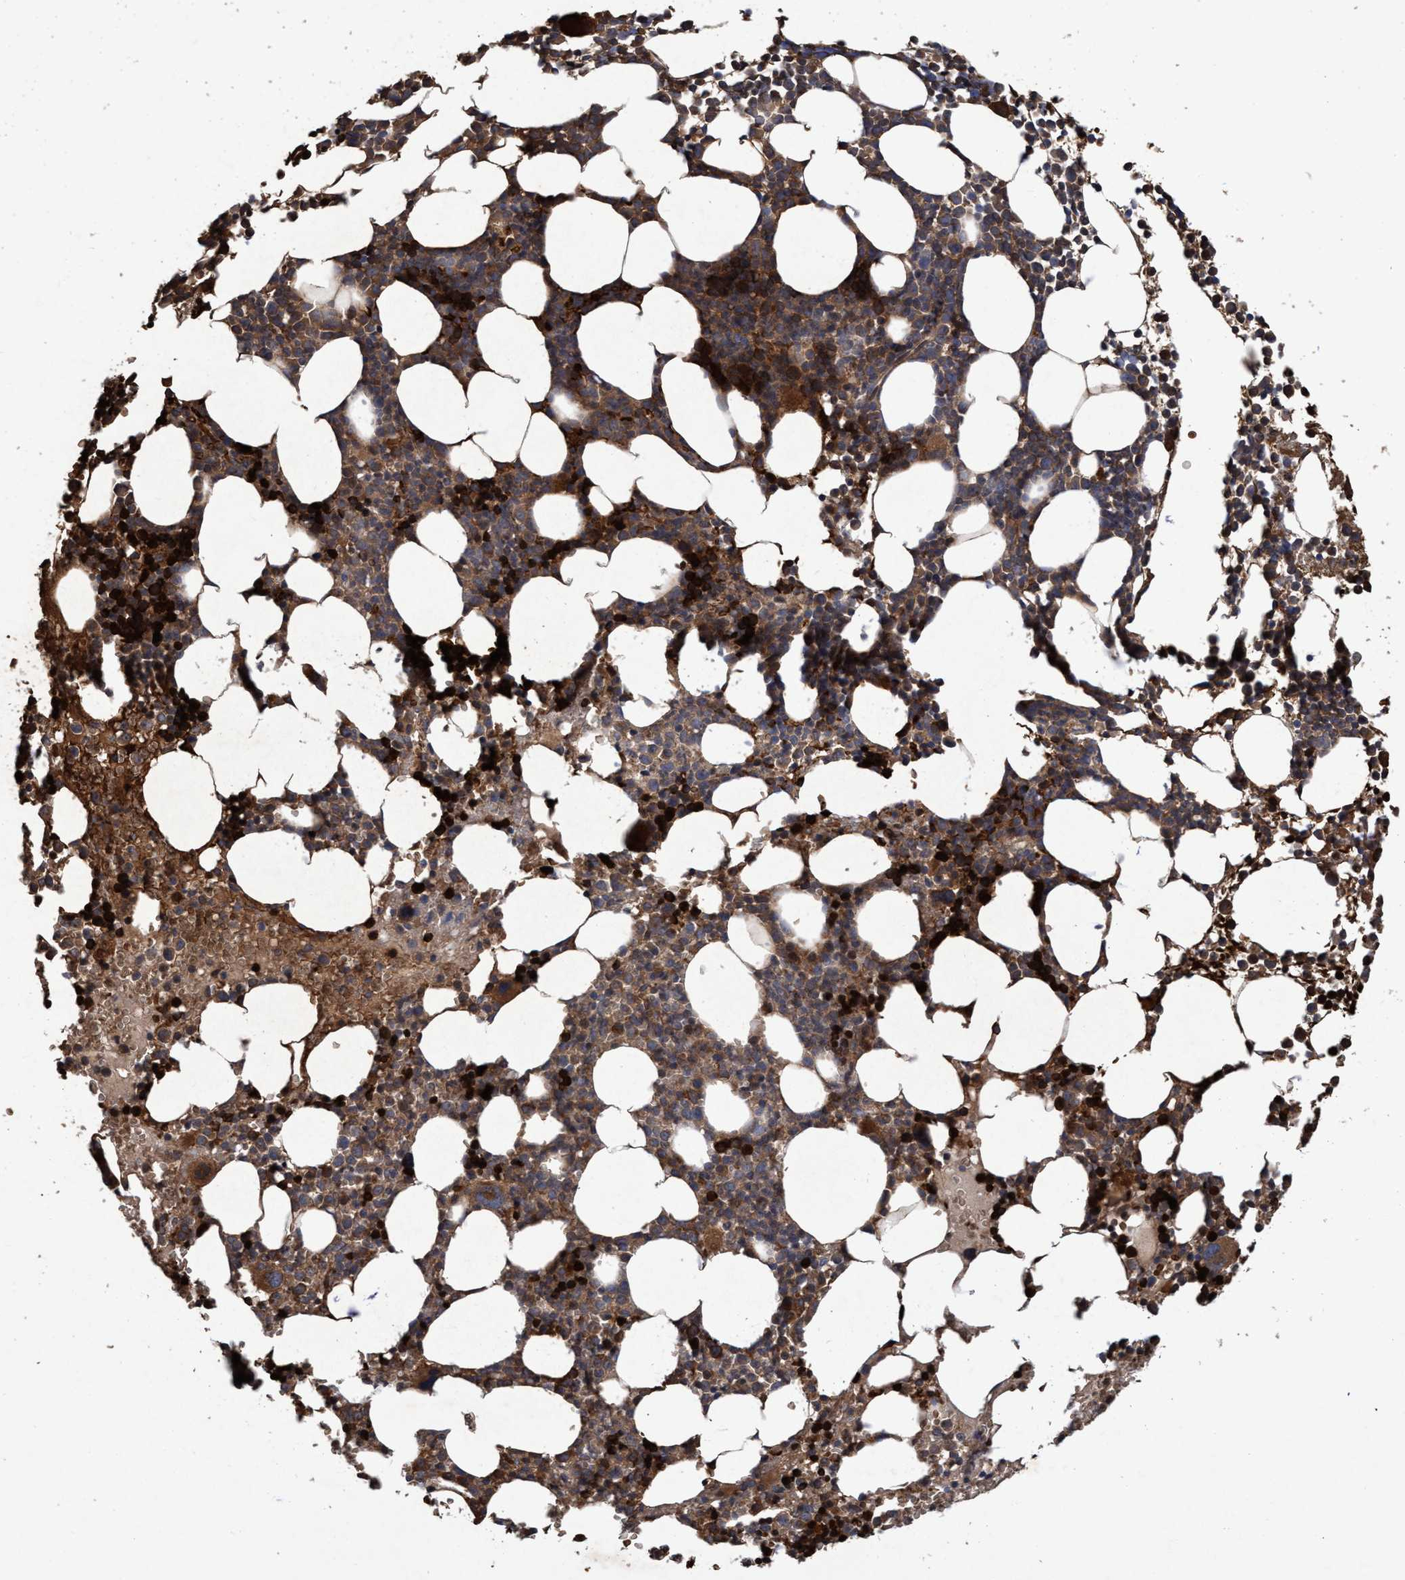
{"staining": {"intensity": "strong", "quantity": ">75%", "location": "cytoplasmic/membranous"}, "tissue": "bone marrow", "cell_type": "Hematopoietic cells", "image_type": "normal", "snomed": [{"axis": "morphology", "description": "Normal tissue, NOS"}, {"axis": "morphology", "description": "Inflammation, NOS"}, {"axis": "topography", "description": "Bone marrow"}], "caption": "Immunohistochemical staining of unremarkable human bone marrow reveals >75% levels of strong cytoplasmic/membranous protein staining in approximately >75% of hematopoietic cells.", "gene": "CHMP6", "patient": {"sex": "female", "age": 67}}